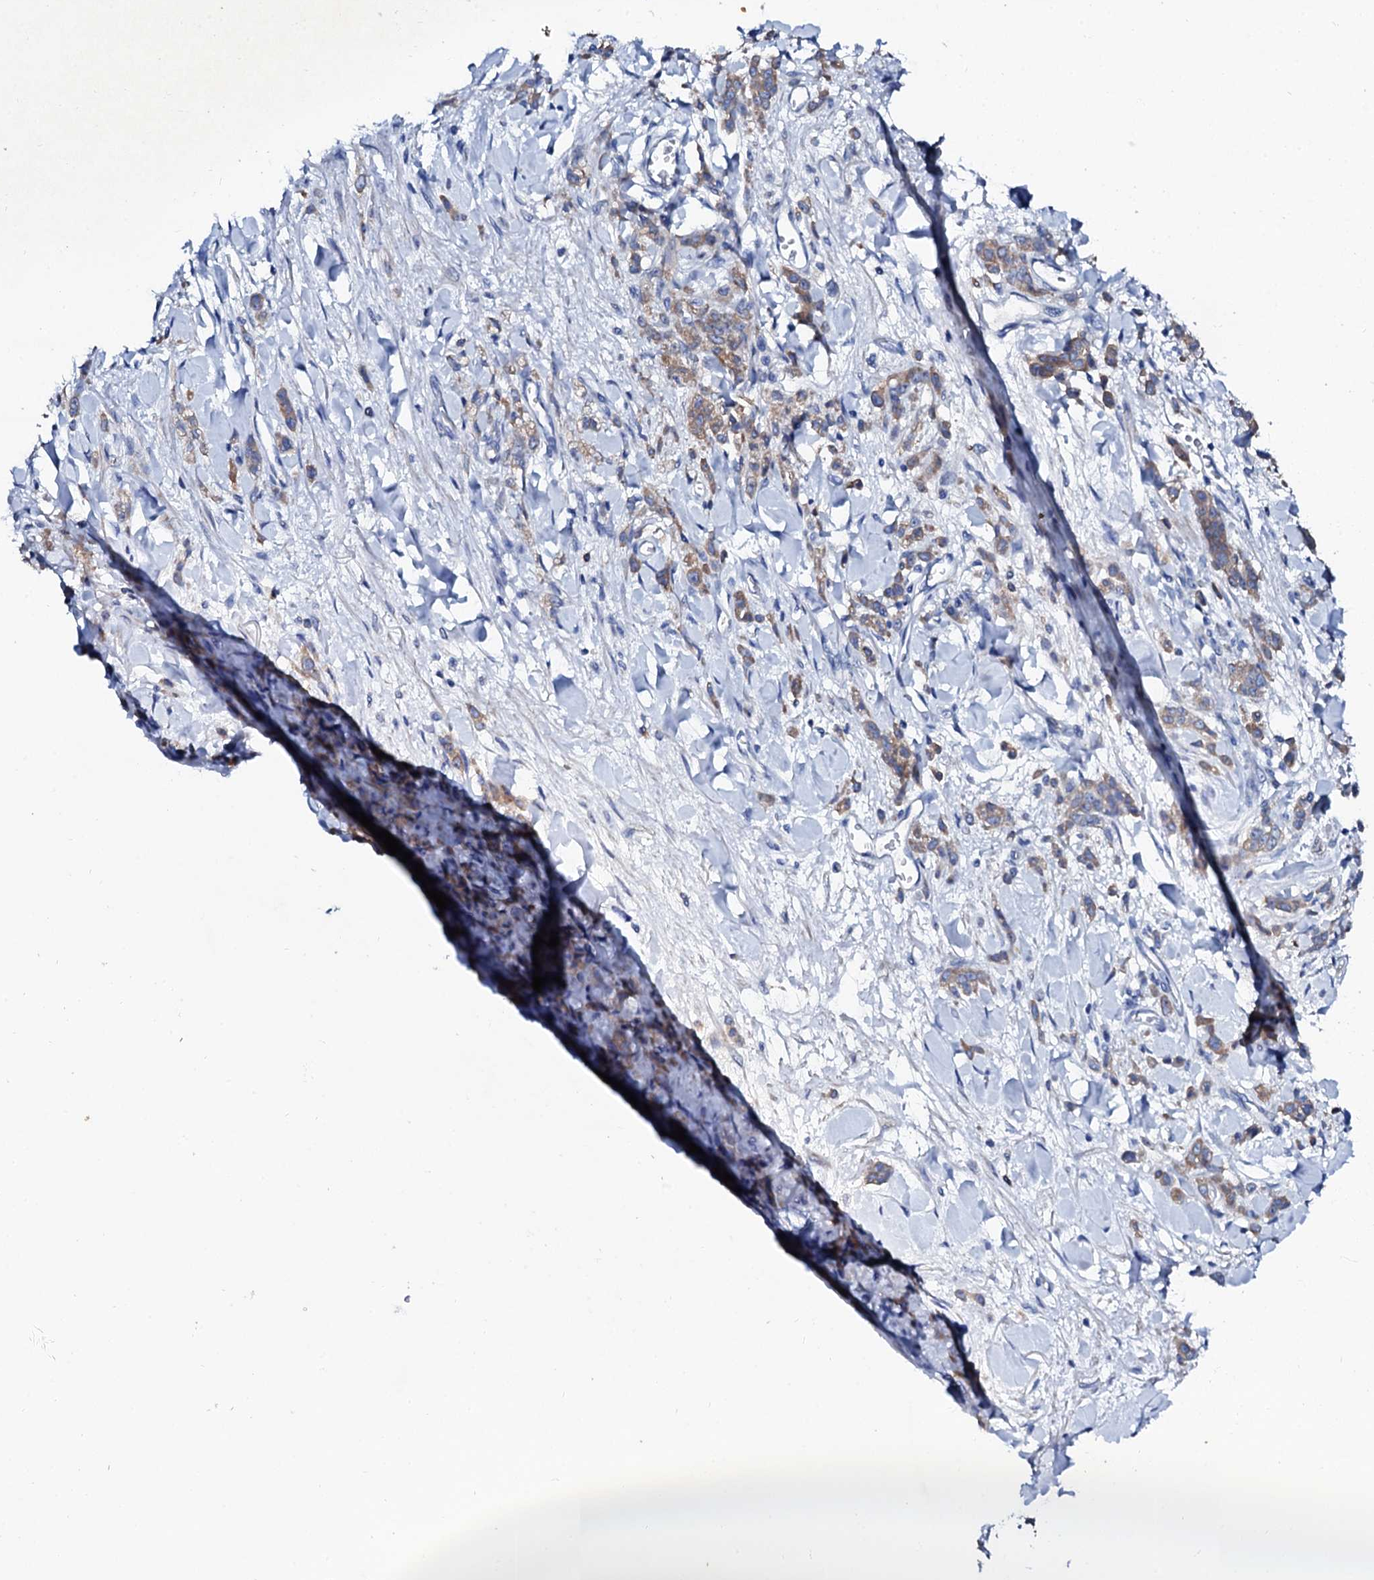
{"staining": {"intensity": "weak", "quantity": ">75%", "location": "cytoplasmic/membranous"}, "tissue": "stomach cancer", "cell_type": "Tumor cells", "image_type": "cancer", "snomed": [{"axis": "morphology", "description": "Normal tissue, NOS"}, {"axis": "morphology", "description": "Adenocarcinoma, NOS"}, {"axis": "topography", "description": "Stomach"}], "caption": "Human stomach cancer stained with a brown dye exhibits weak cytoplasmic/membranous positive staining in about >75% of tumor cells.", "gene": "GLB1L3", "patient": {"sex": "male", "age": 82}}